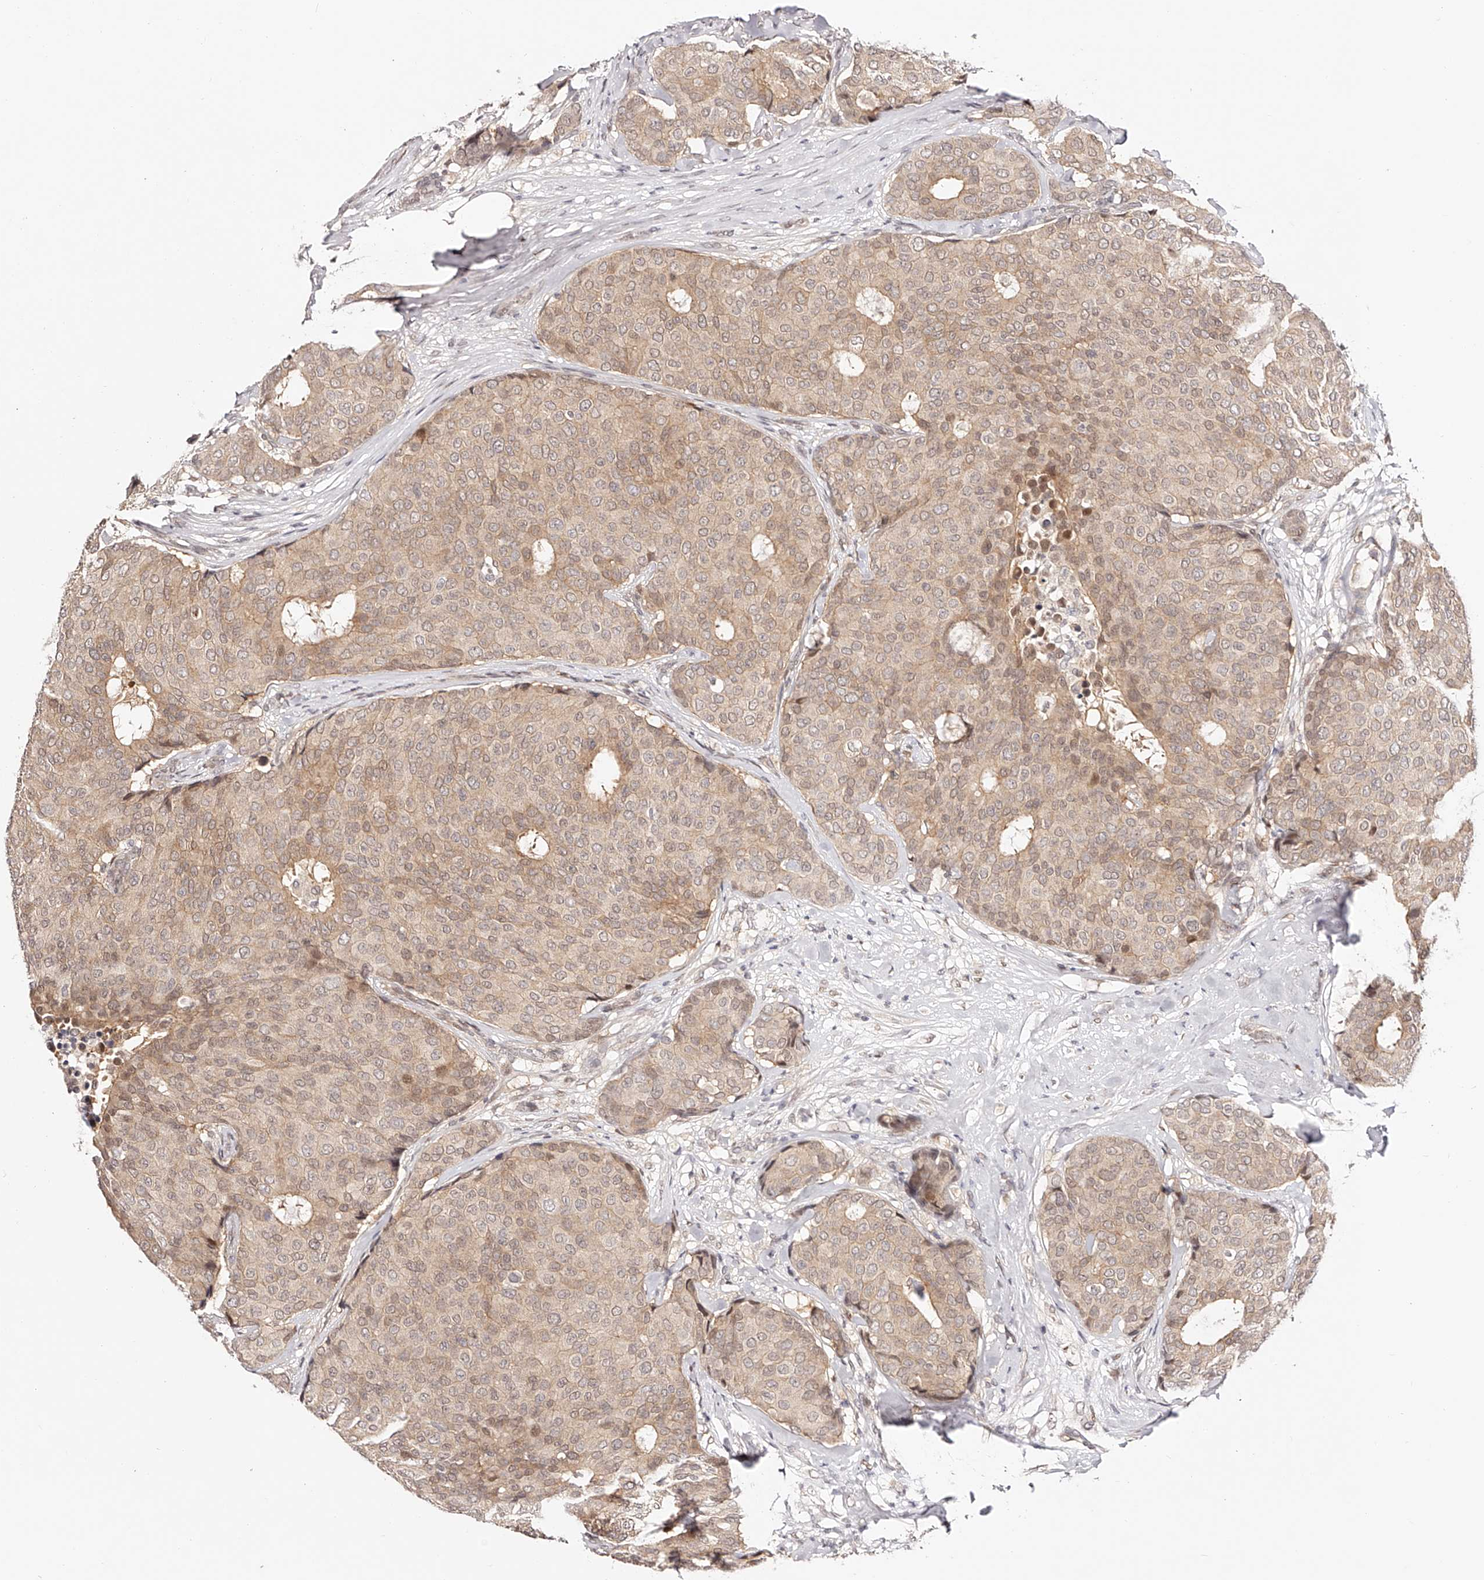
{"staining": {"intensity": "moderate", "quantity": "25%-75%", "location": "cytoplasmic/membranous,nuclear"}, "tissue": "breast cancer", "cell_type": "Tumor cells", "image_type": "cancer", "snomed": [{"axis": "morphology", "description": "Duct carcinoma"}, {"axis": "topography", "description": "Breast"}], "caption": "An immunohistochemistry (IHC) histopathology image of neoplastic tissue is shown. Protein staining in brown highlights moderate cytoplasmic/membranous and nuclear positivity in breast cancer within tumor cells.", "gene": "USF3", "patient": {"sex": "female", "age": 75}}